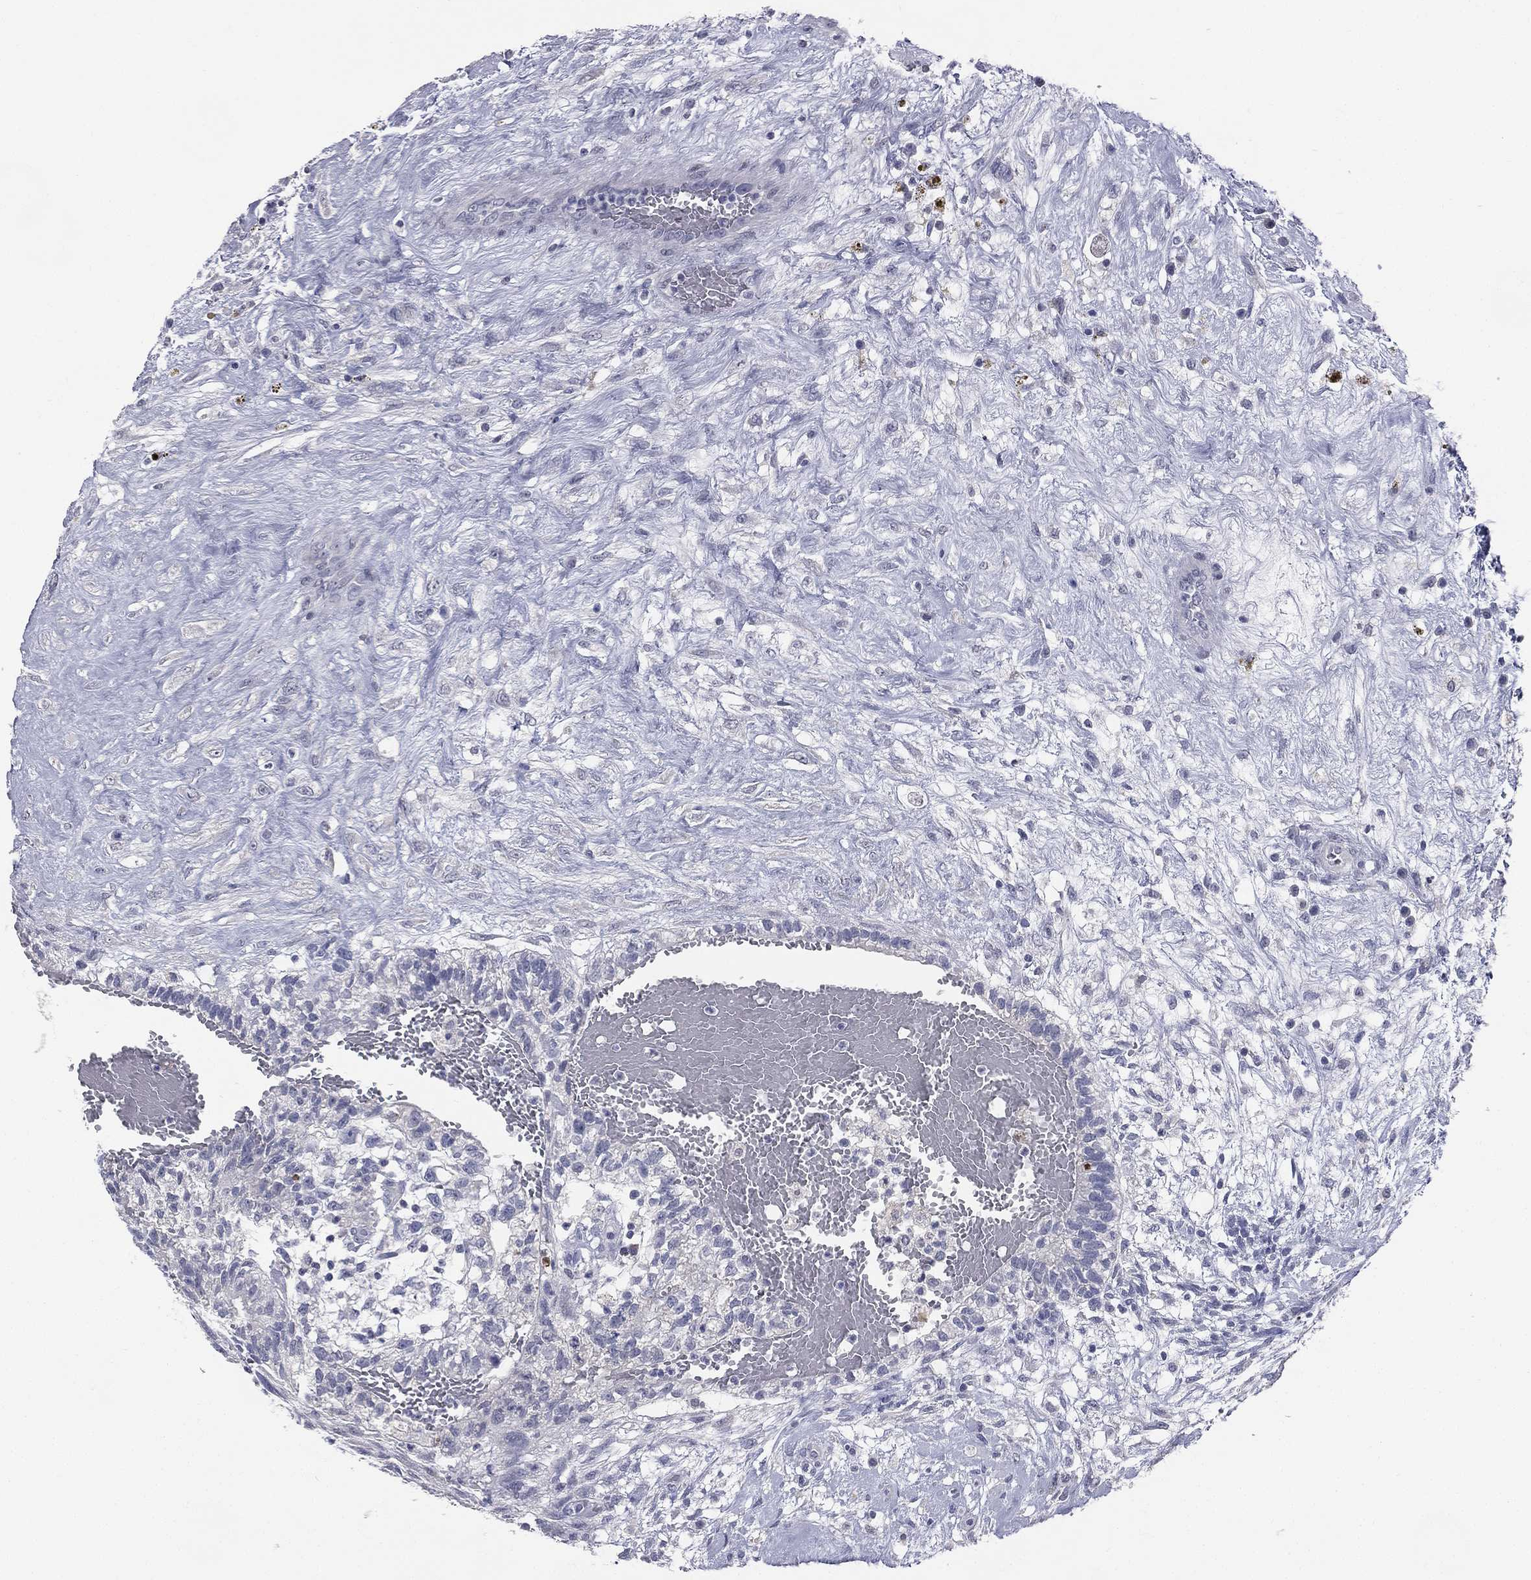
{"staining": {"intensity": "negative", "quantity": "none", "location": "none"}, "tissue": "testis cancer", "cell_type": "Tumor cells", "image_type": "cancer", "snomed": [{"axis": "morphology", "description": "Normal tissue, NOS"}, {"axis": "morphology", "description": "Carcinoma, Embryonal, NOS"}, {"axis": "topography", "description": "Testis"}, {"axis": "topography", "description": "Epididymis"}], "caption": "A photomicrograph of testis embryonal carcinoma stained for a protein shows no brown staining in tumor cells.", "gene": "DMKN", "patient": {"sex": "male", "age": 32}}